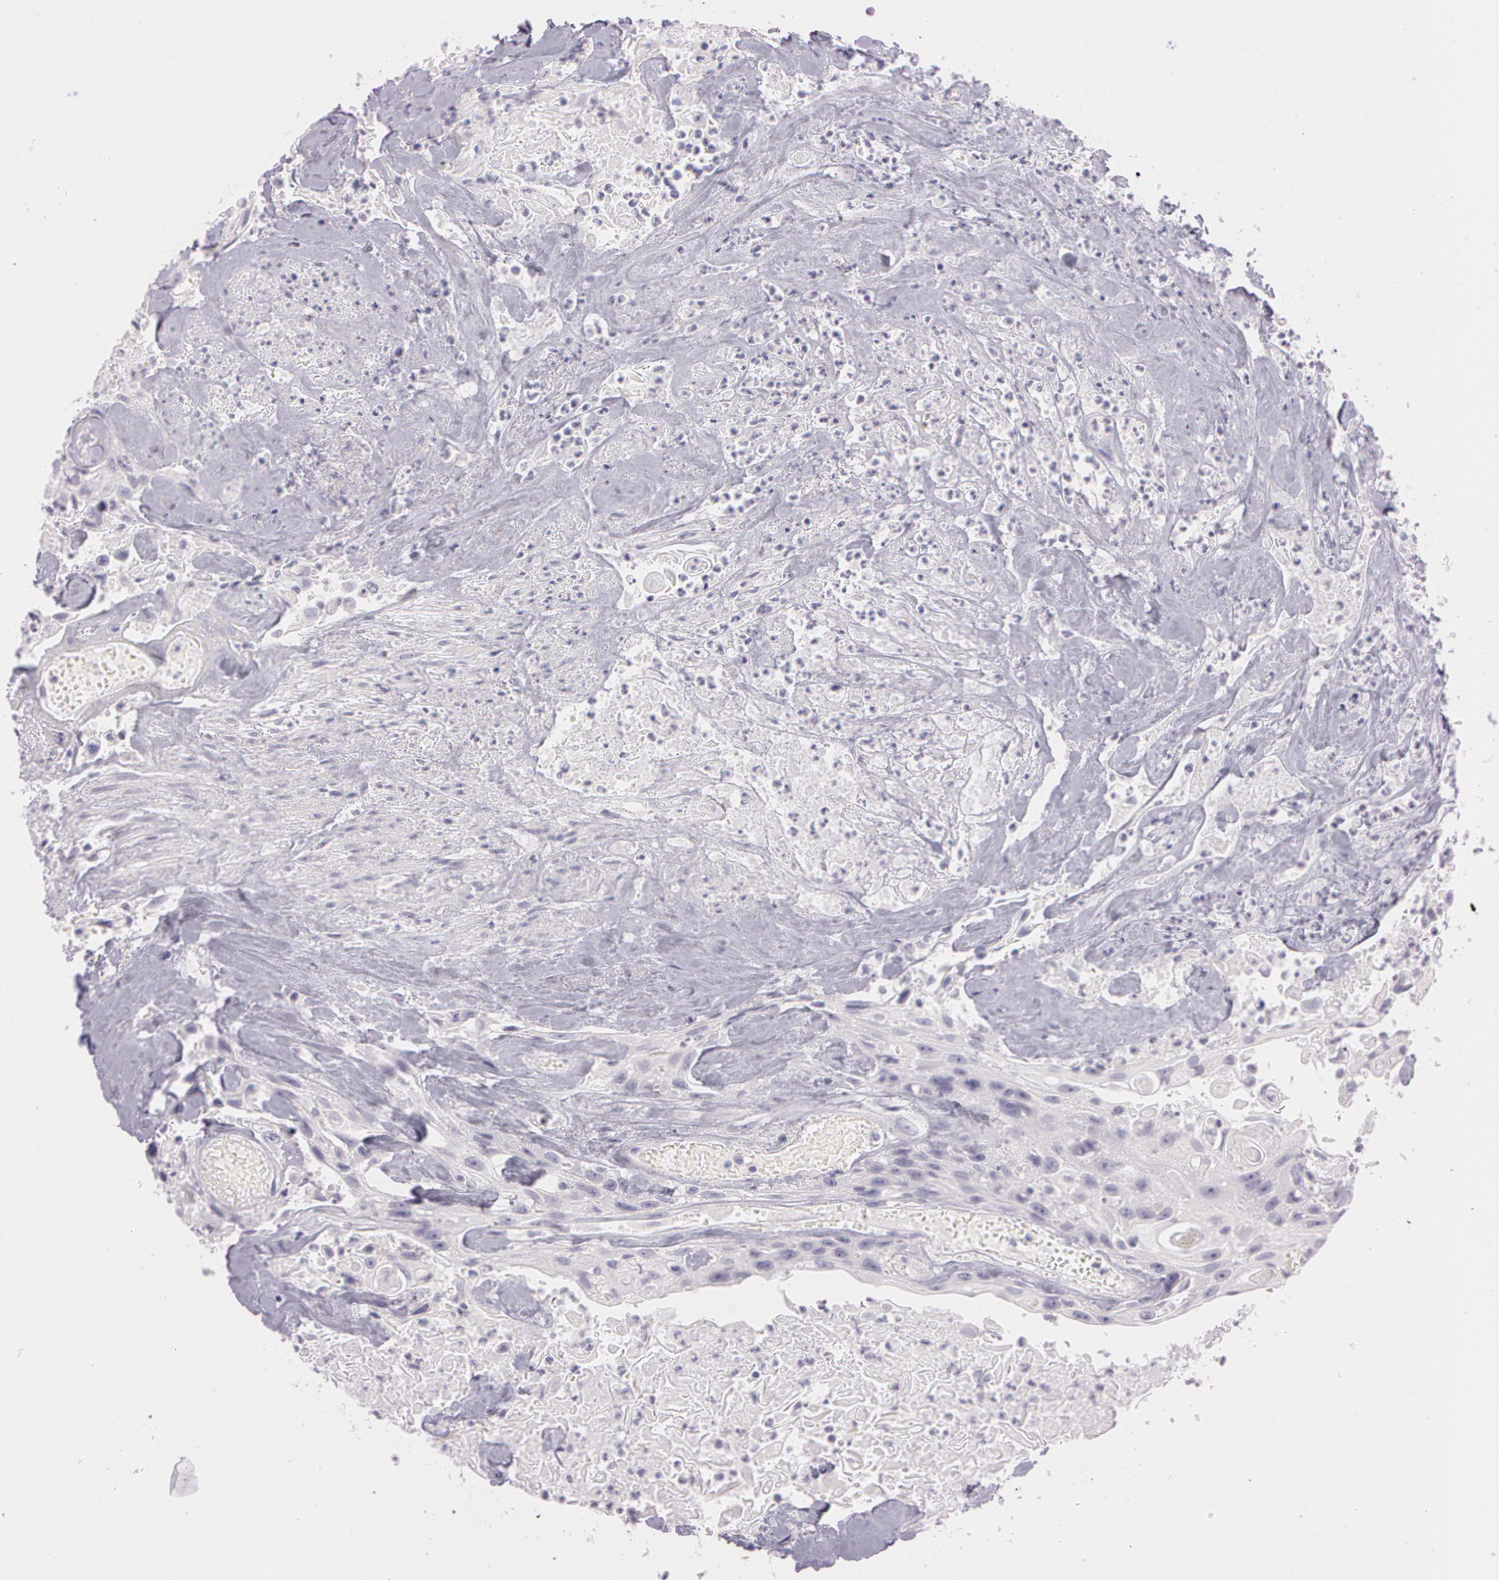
{"staining": {"intensity": "negative", "quantity": "none", "location": "none"}, "tissue": "urothelial cancer", "cell_type": "Tumor cells", "image_type": "cancer", "snomed": [{"axis": "morphology", "description": "Urothelial carcinoma, High grade"}, {"axis": "topography", "description": "Urinary bladder"}], "caption": "Immunohistochemistry micrograph of high-grade urothelial carcinoma stained for a protein (brown), which displays no expression in tumor cells.", "gene": "OTC", "patient": {"sex": "female", "age": 84}}